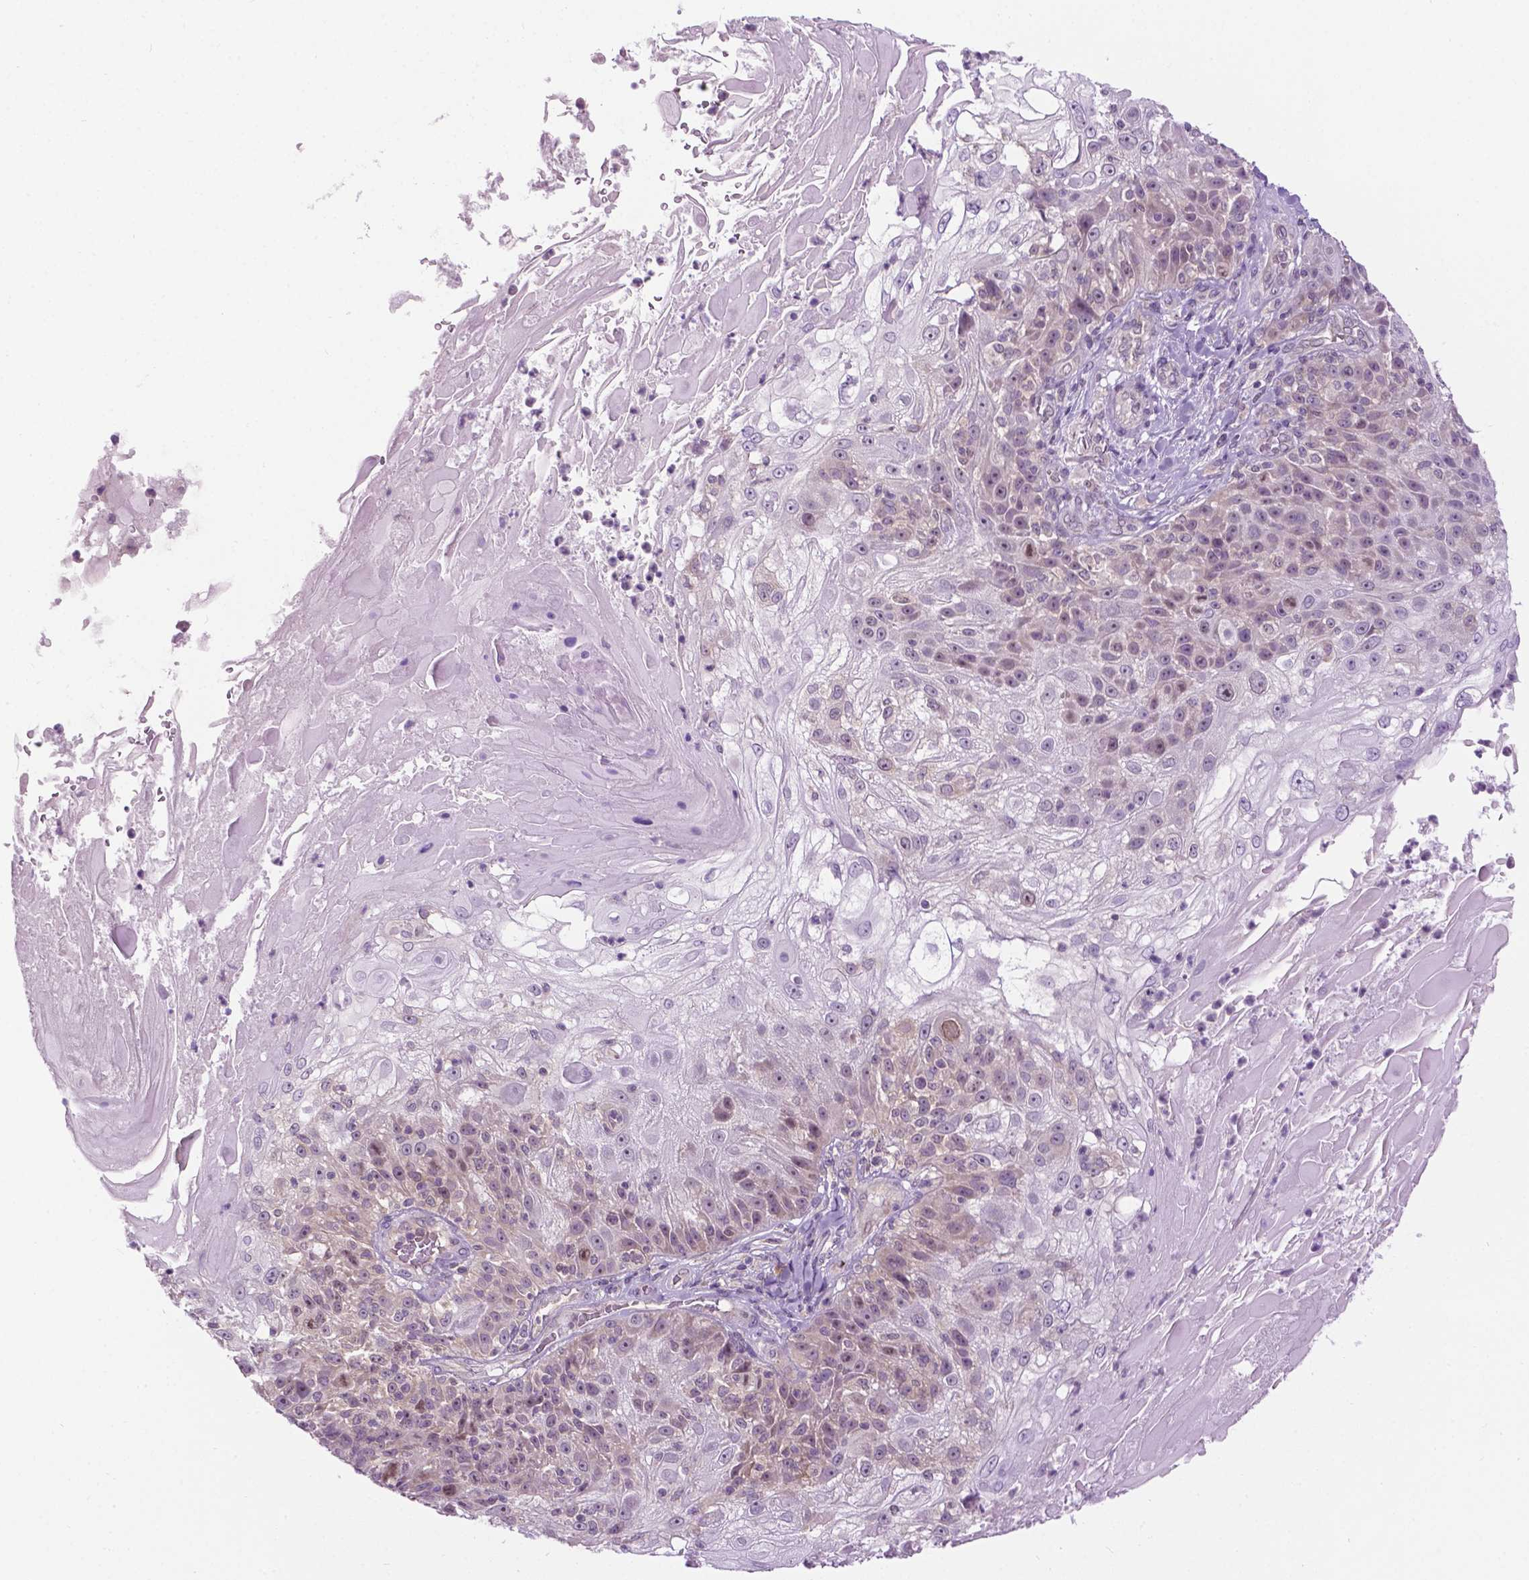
{"staining": {"intensity": "weak", "quantity": "25%-75%", "location": "nuclear"}, "tissue": "skin cancer", "cell_type": "Tumor cells", "image_type": "cancer", "snomed": [{"axis": "morphology", "description": "Normal tissue, NOS"}, {"axis": "morphology", "description": "Squamous cell carcinoma, NOS"}, {"axis": "topography", "description": "Skin"}], "caption": "Weak nuclear positivity is identified in about 25%-75% of tumor cells in squamous cell carcinoma (skin).", "gene": "DENND4A", "patient": {"sex": "female", "age": 83}}